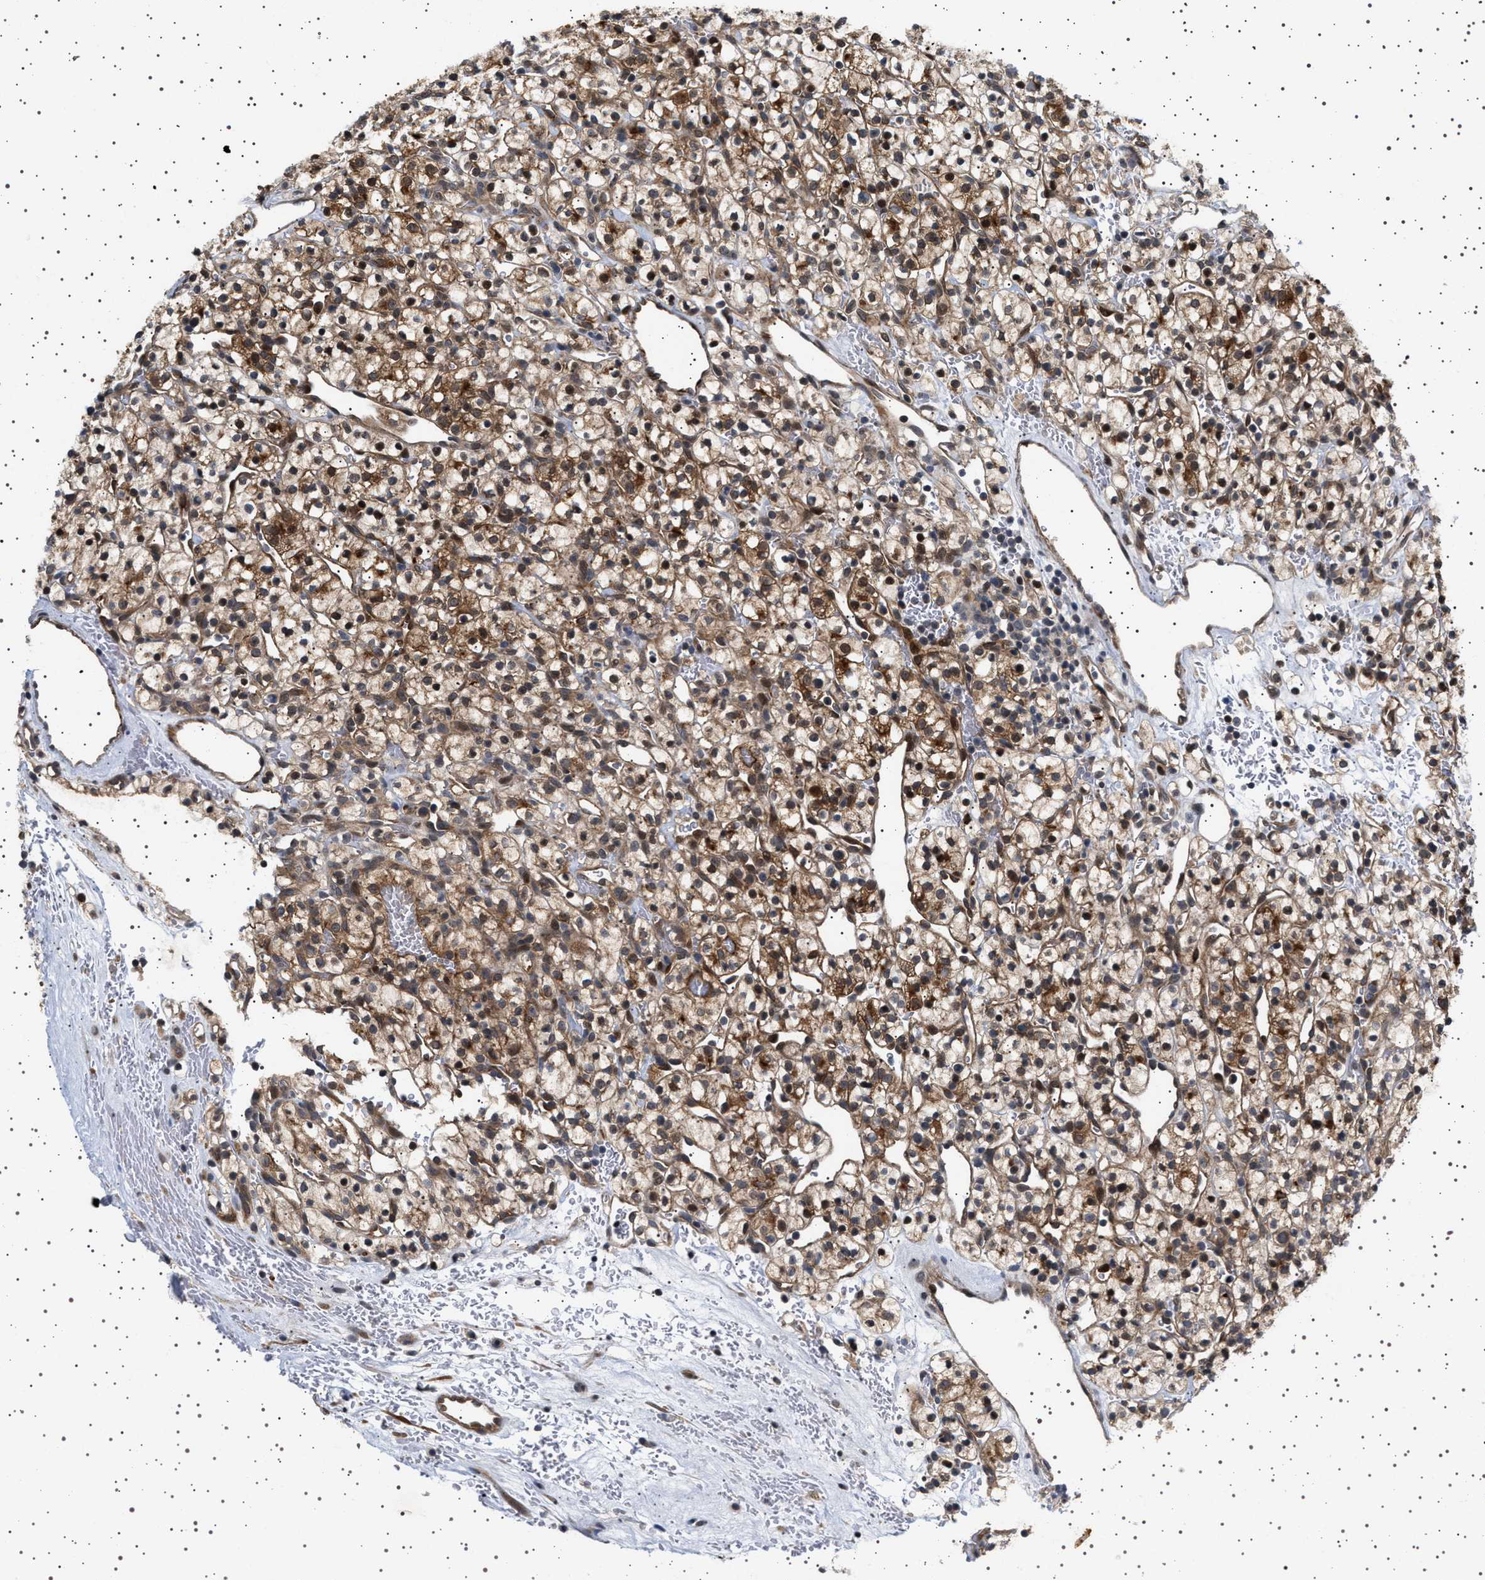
{"staining": {"intensity": "moderate", "quantity": ">75%", "location": "cytoplasmic/membranous,nuclear"}, "tissue": "renal cancer", "cell_type": "Tumor cells", "image_type": "cancer", "snomed": [{"axis": "morphology", "description": "Adenocarcinoma, NOS"}, {"axis": "topography", "description": "Kidney"}], "caption": "There is medium levels of moderate cytoplasmic/membranous and nuclear positivity in tumor cells of renal adenocarcinoma, as demonstrated by immunohistochemical staining (brown color).", "gene": "BAG3", "patient": {"sex": "female", "age": 57}}